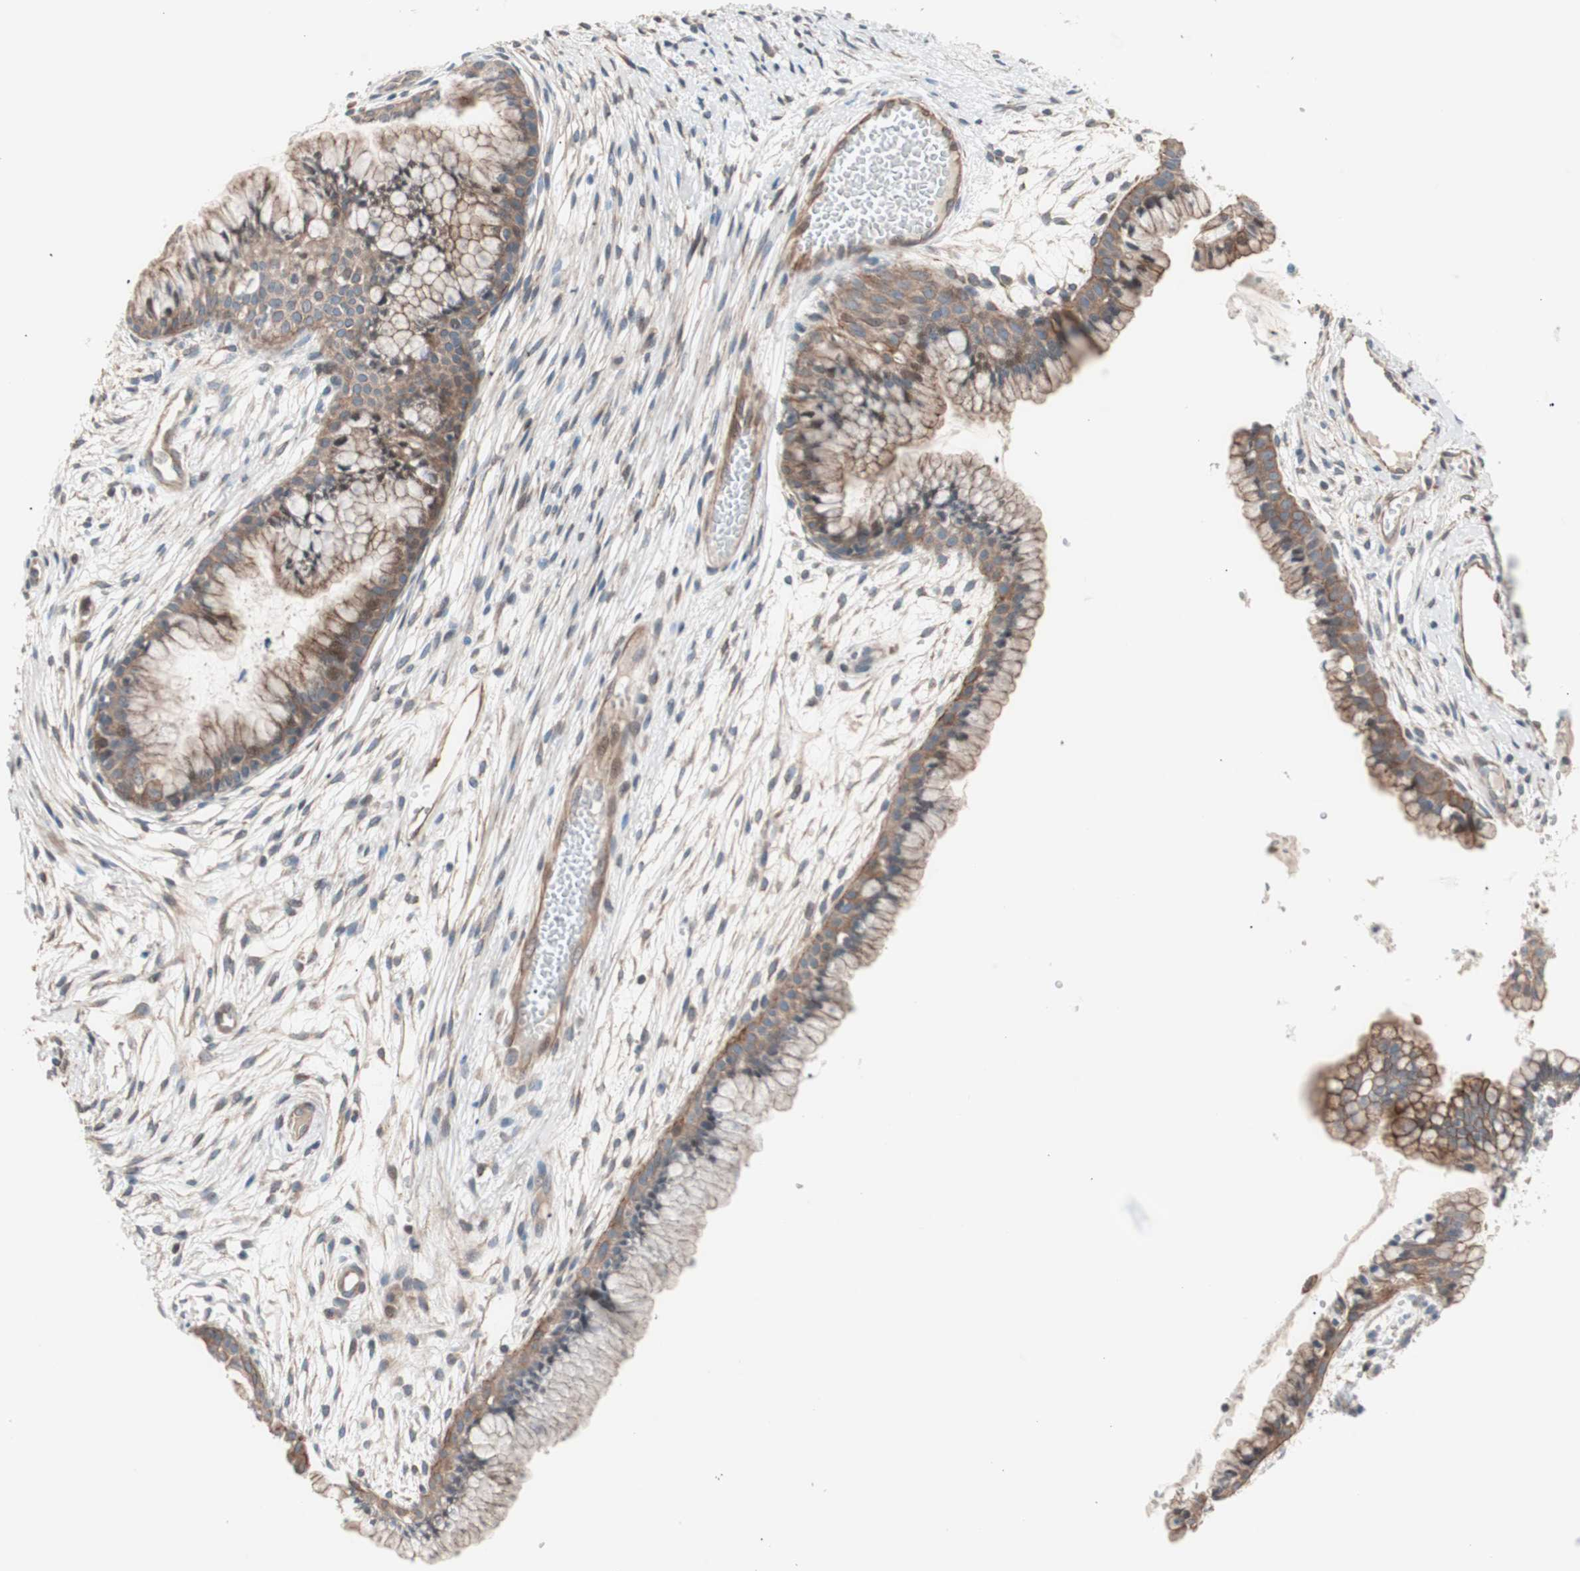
{"staining": {"intensity": "moderate", "quantity": ">75%", "location": "cytoplasmic/membranous"}, "tissue": "cervix", "cell_type": "Glandular cells", "image_type": "normal", "snomed": [{"axis": "morphology", "description": "Normal tissue, NOS"}, {"axis": "topography", "description": "Cervix"}], "caption": "Immunohistochemical staining of benign human cervix shows medium levels of moderate cytoplasmic/membranous staining in about >75% of glandular cells. Ihc stains the protein of interest in brown and the nuclei are stained blue.", "gene": "SMG1", "patient": {"sex": "female", "age": 39}}